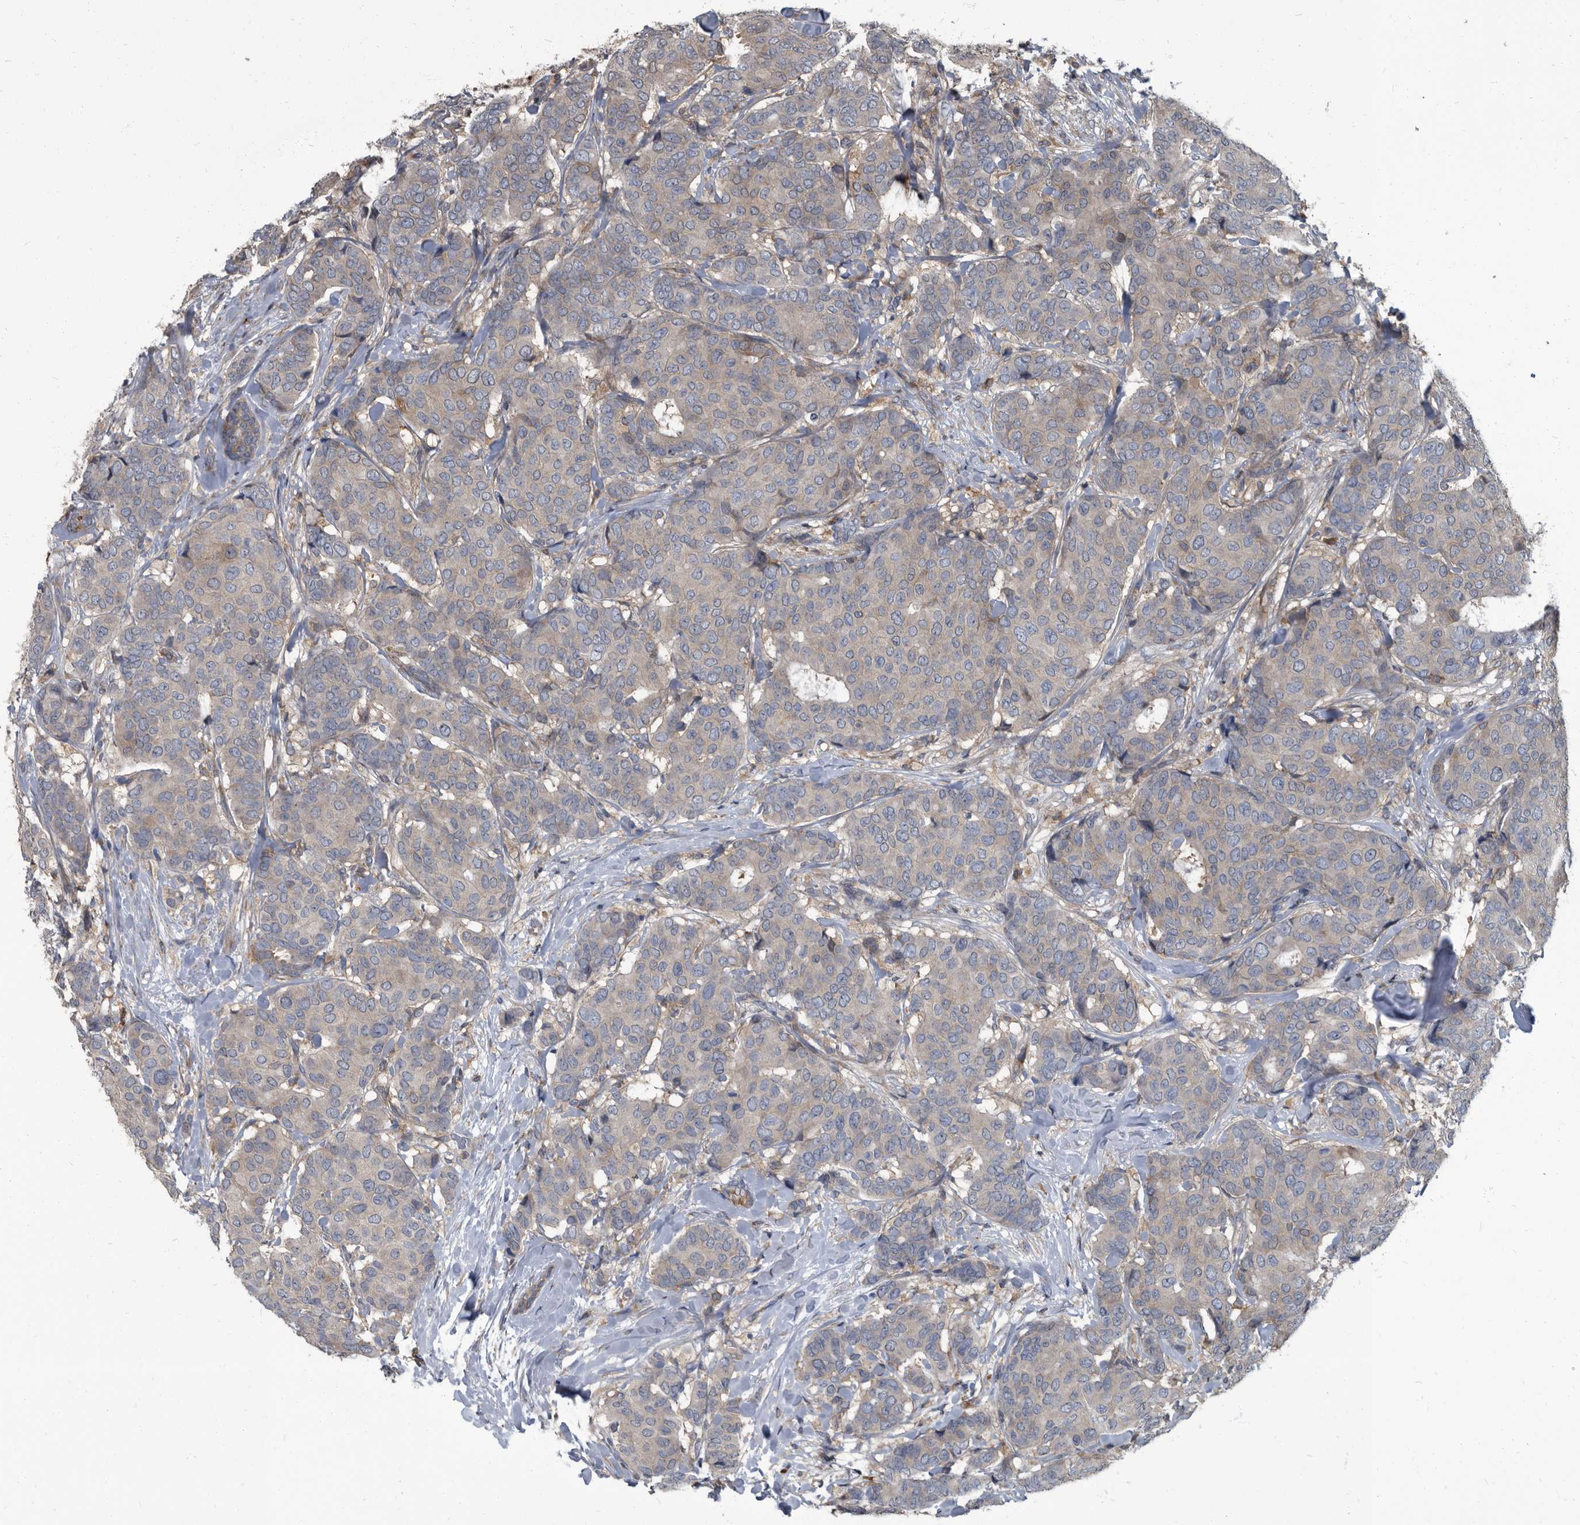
{"staining": {"intensity": "weak", "quantity": "<25%", "location": "cytoplasmic/membranous"}, "tissue": "breast cancer", "cell_type": "Tumor cells", "image_type": "cancer", "snomed": [{"axis": "morphology", "description": "Duct carcinoma"}, {"axis": "topography", "description": "Breast"}], "caption": "This is a histopathology image of IHC staining of breast infiltrating ductal carcinoma, which shows no staining in tumor cells.", "gene": "CDV3", "patient": {"sex": "female", "age": 75}}